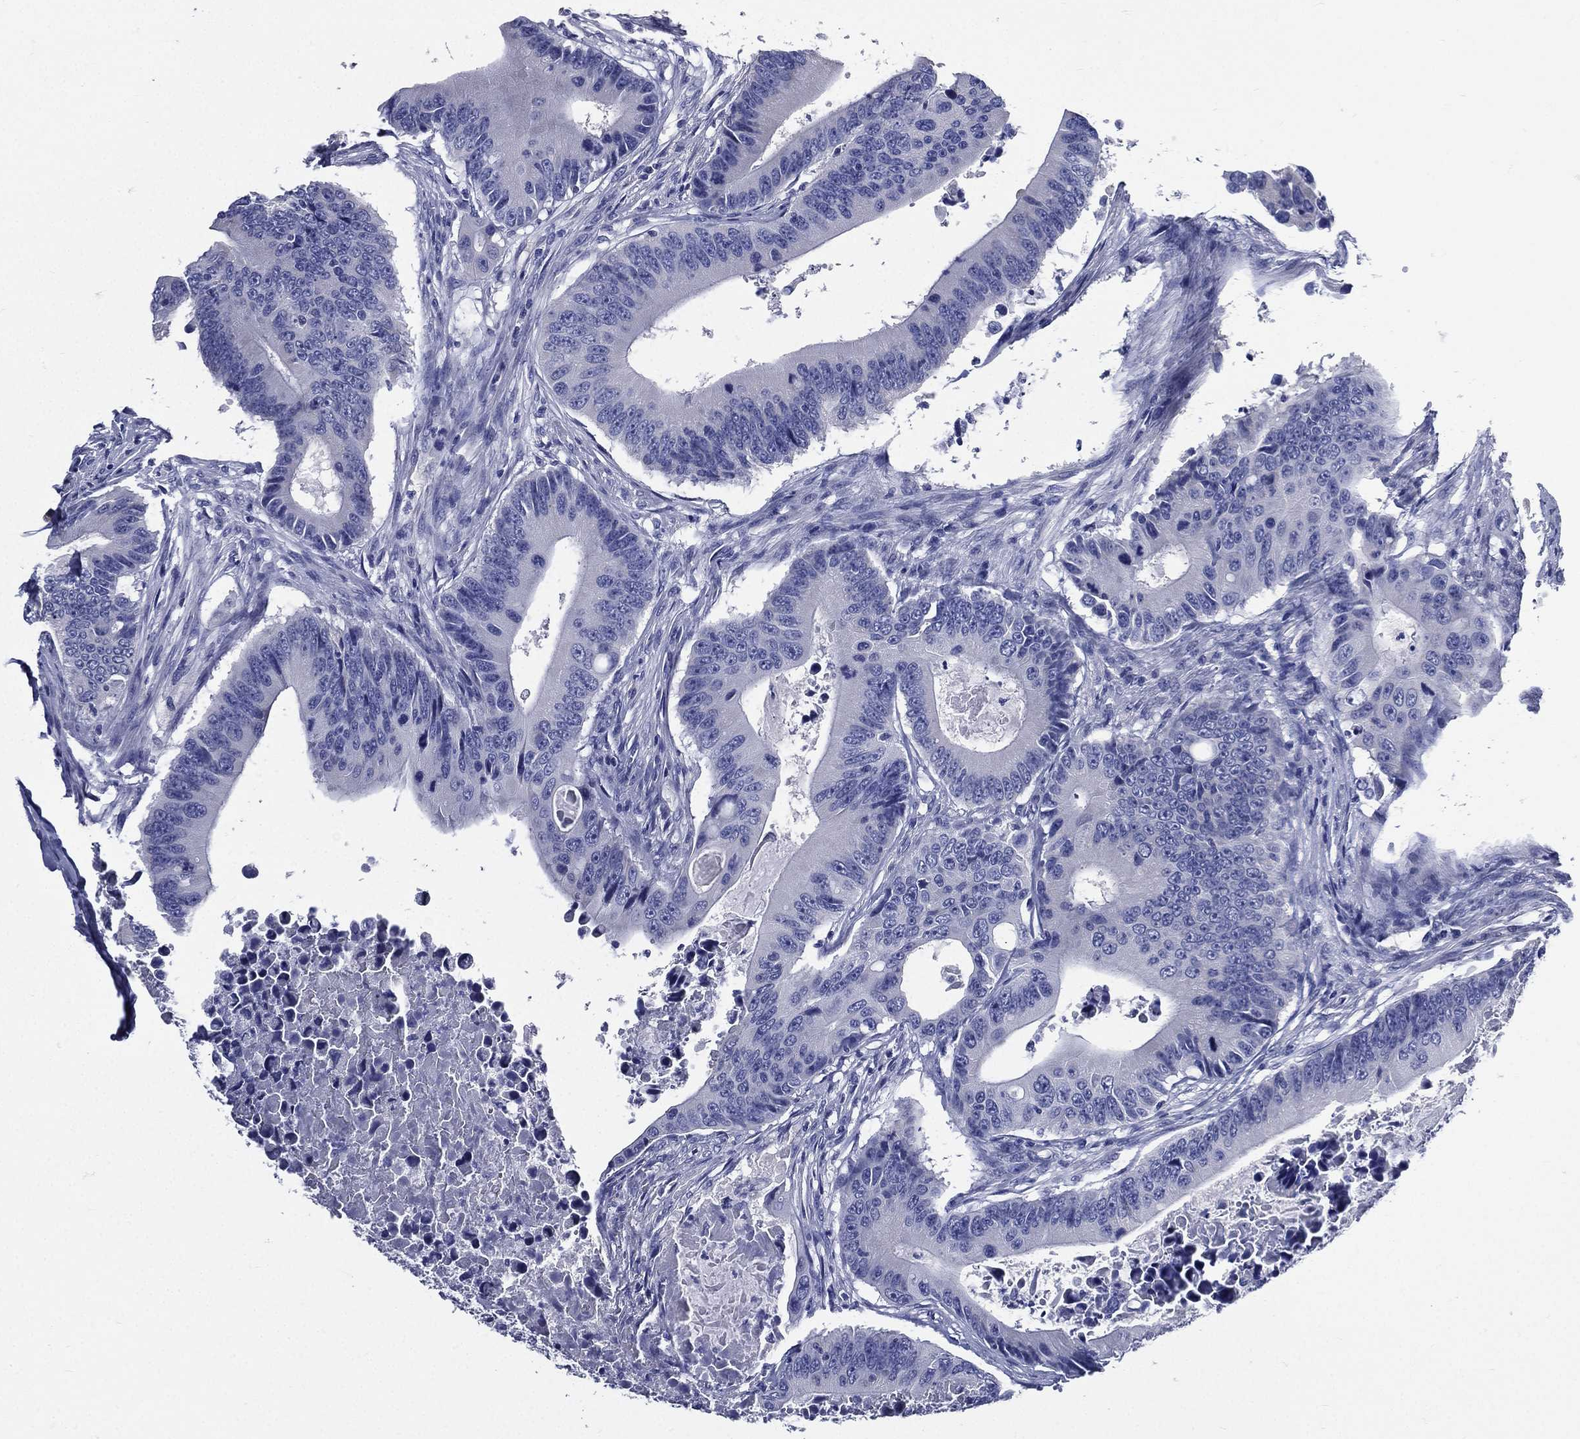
{"staining": {"intensity": "negative", "quantity": "none", "location": "none"}, "tissue": "colorectal cancer", "cell_type": "Tumor cells", "image_type": "cancer", "snomed": [{"axis": "morphology", "description": "Adenocarcinoma, NOS"}, {"axis": "topography", "description": "Colon"}], "caption": "DAB immunohistochemical staining of colorectal adenocarcinoma exhibits no significant positivity in tumor cells. (DAB (3,3'-diaminobenzidine) IHC visualized using brightfield microscopy, high magnification).", "gene": "DPYS", "patient": {"sex": "female", "age": 90}}